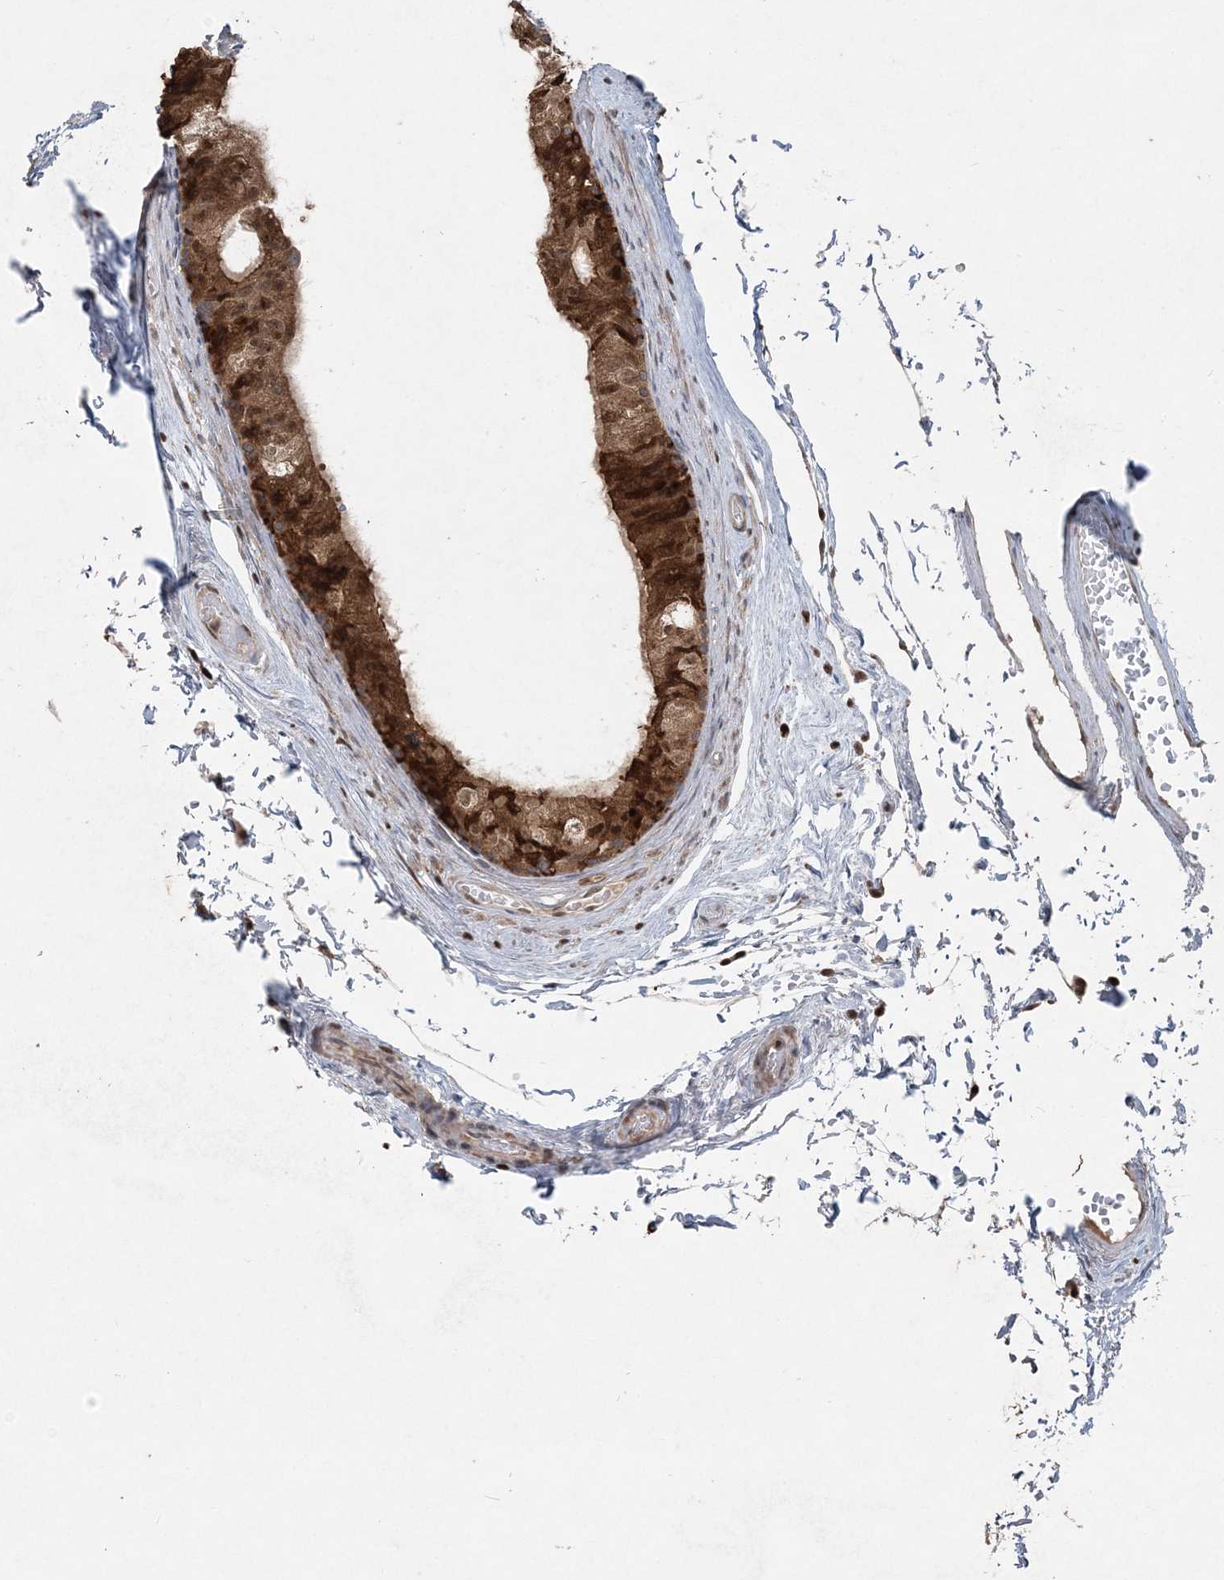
{"staining": {"intensity": "strong", "quantity": ">75%", "location": "cytoplasmic/membranous"}, "tissue": "epididymis", "cell_type": "Glandular cells", "image_type": "normal", "snomed": [{"axis": "morphology", "description": "Normal tissue, NOS"}, {"axis": "topography", "description": "Epididymis"}], "caption": "Protein analysis of unremarkable epididymis reveals strong cytoplasmic/membranous positivity in approximately >75% of glandular cells. The protein of interest is shown in brown color, while the nuclei are stained blue.", "gene": "SLU7", "patient": {"sex": "male", "age": 79}}